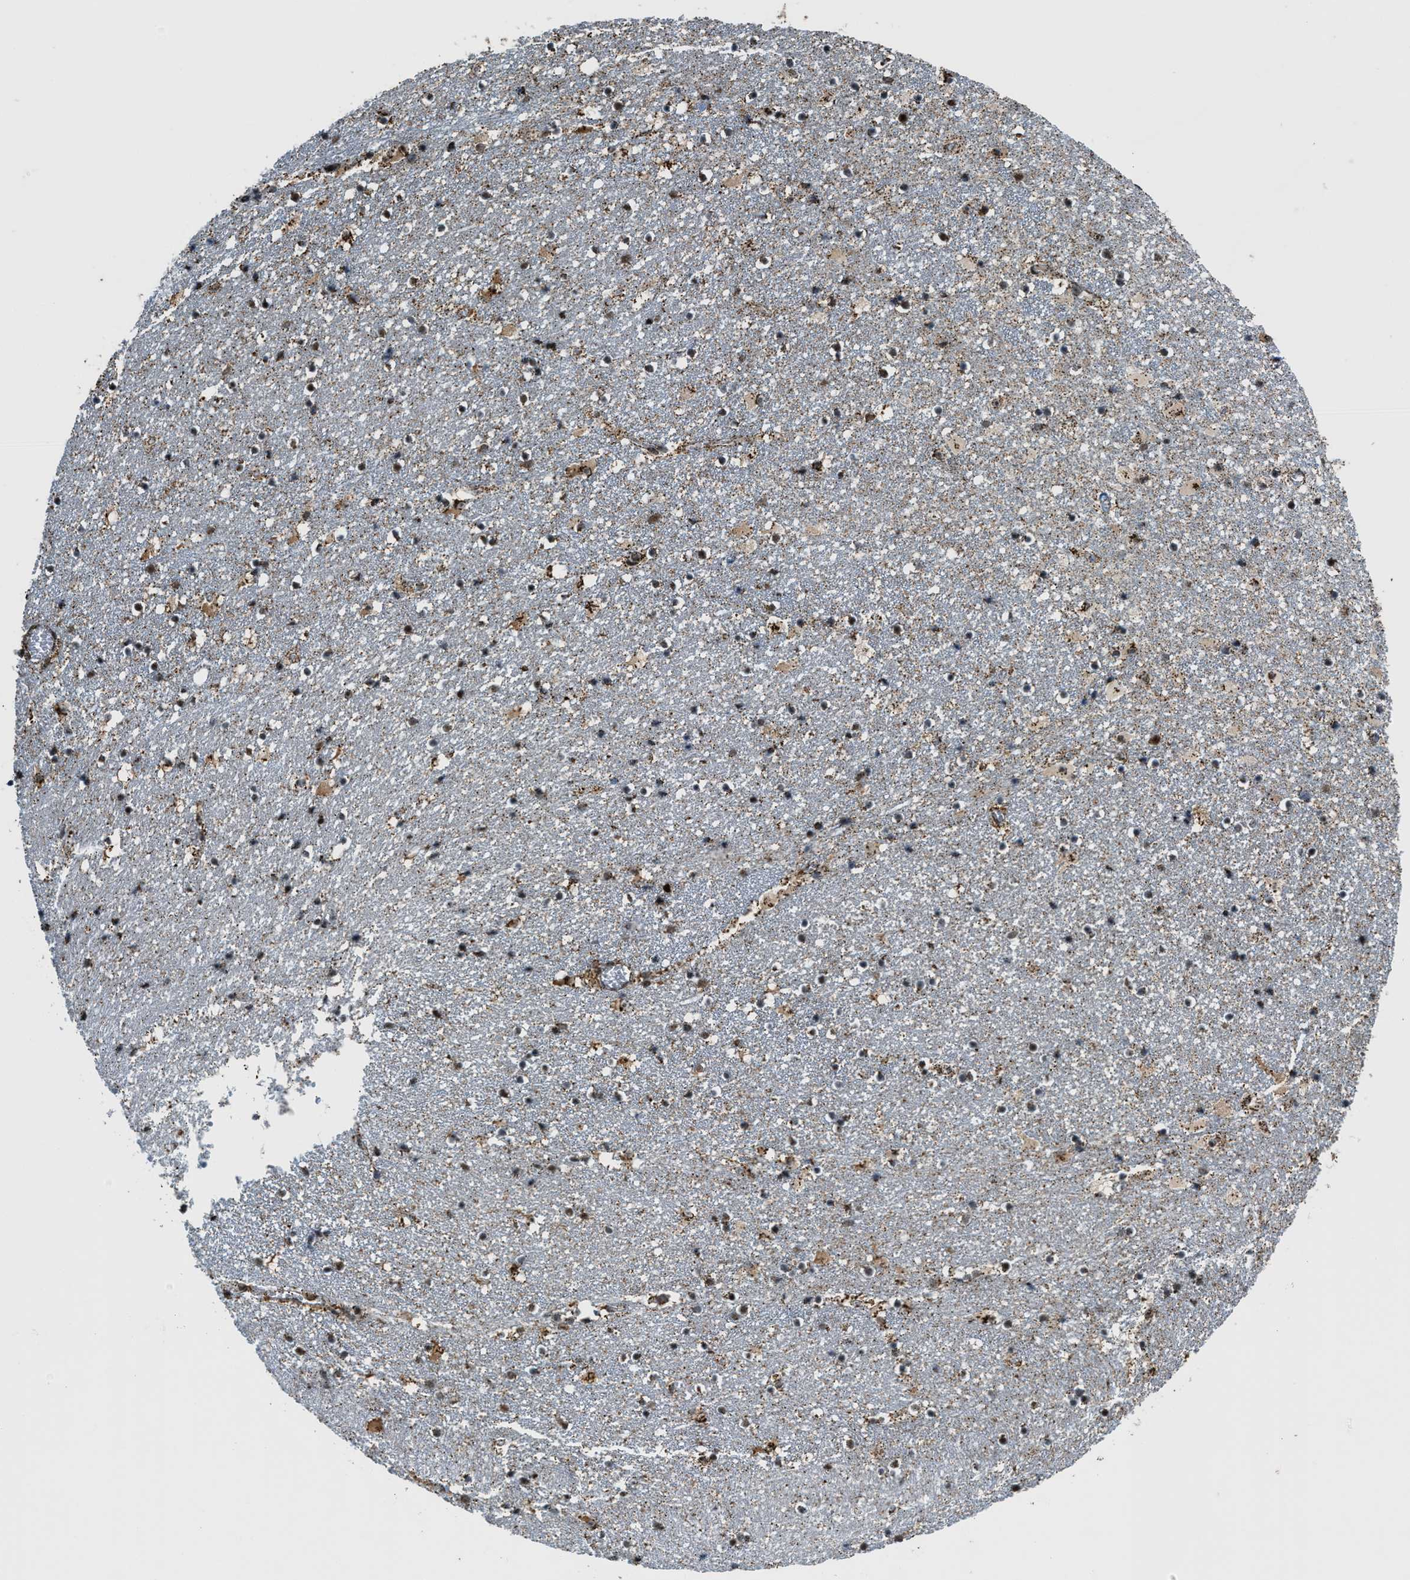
{"staining": {"intensity": "strong", "quantity": "25%-75%", "location": "nuclear"}, "tissue": "caudate", "cell_type": "Glial cells", "image_type": "normal", "snomed": [{"axis": "morphology", "description": "Normal tissue, NOS"}, {"axis": "topography", "description": "Lateral ventricle wall"}], "caption": "Protein staining displays strong nuclear staining in about 25%-75% of glial cells in unremarkable caudate. Immunohistochemistry (ihc) stains the protein in brown and the nuclei are stained blue.", "gene": "HIBADH", "patient": {"sex": "male", "age": 45}}